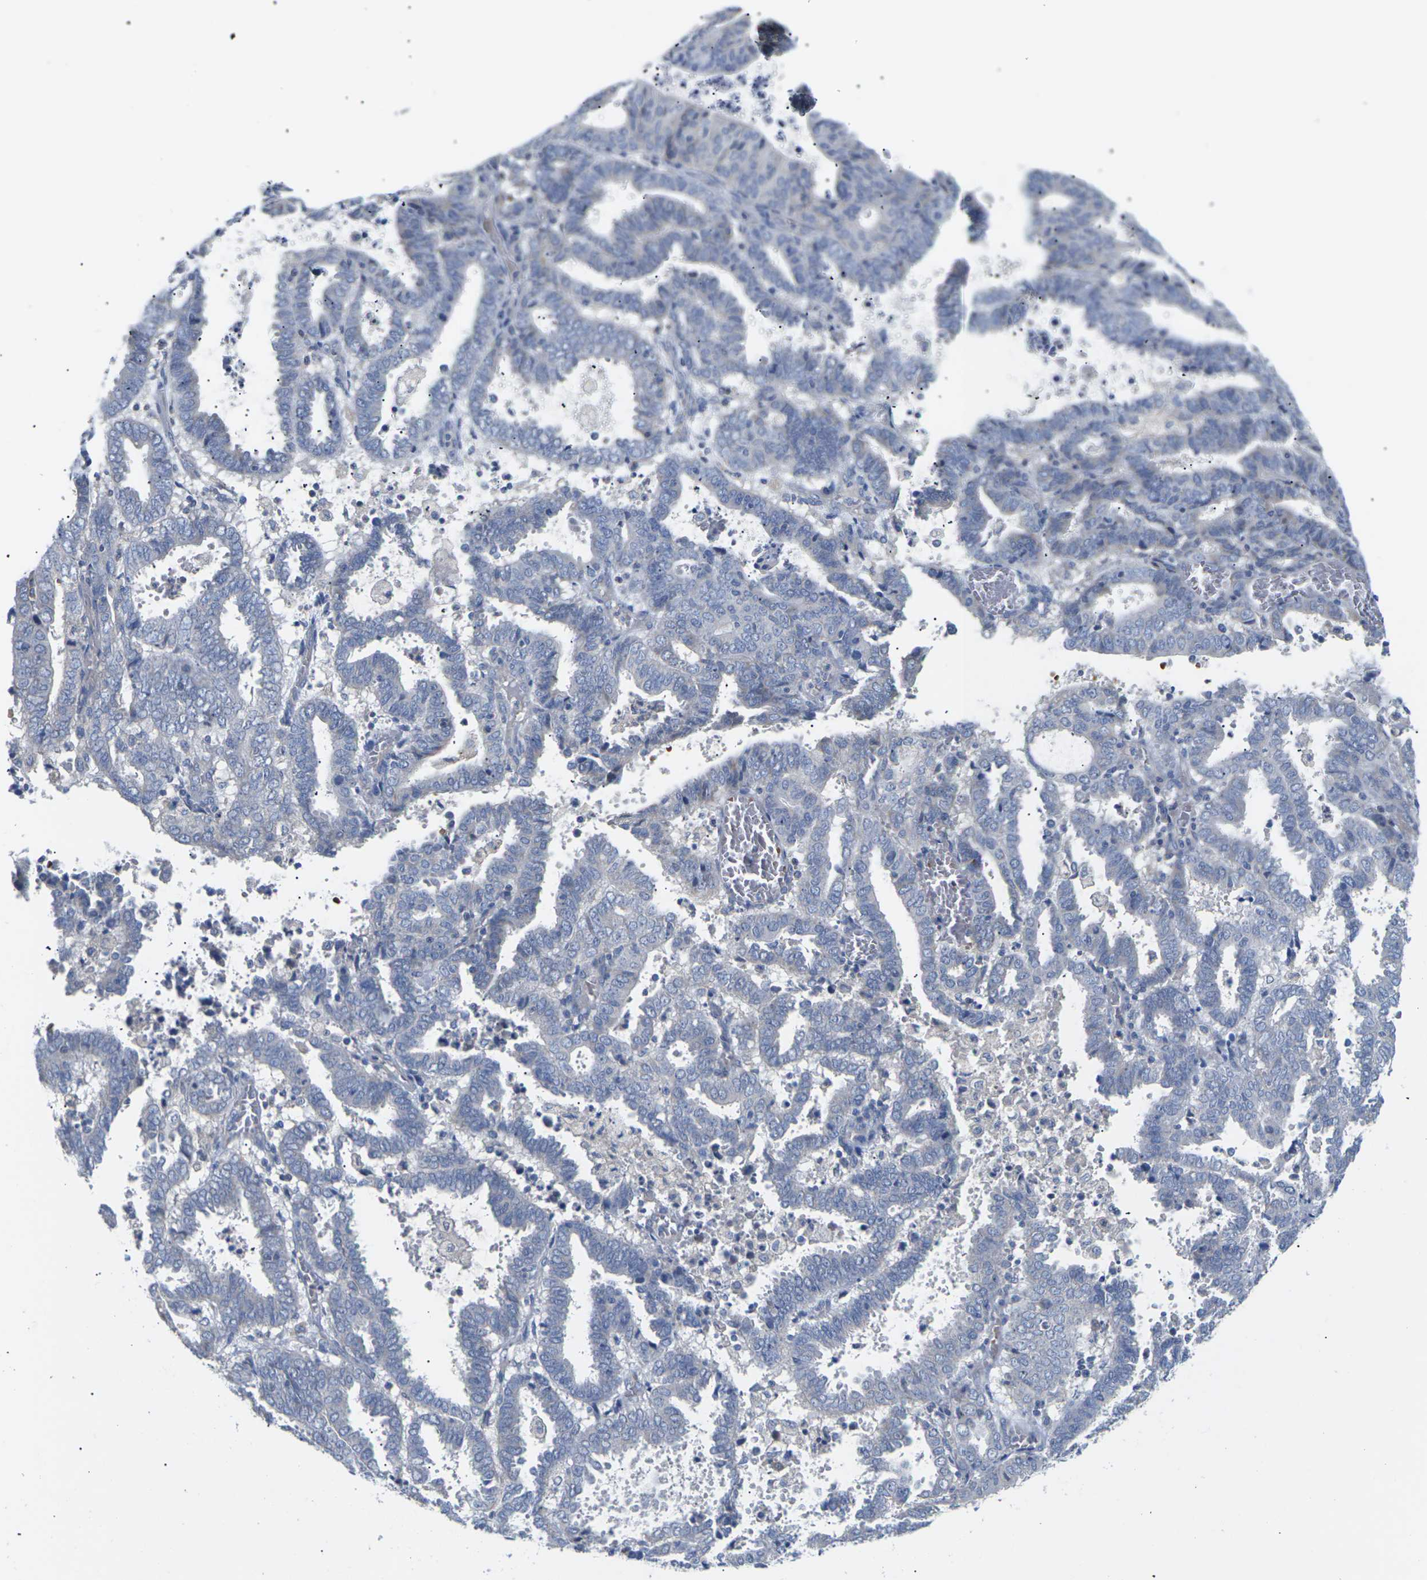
{"staining": {"intensity": "moderate", "quantity": "<25%", "location": "cytoplasmic/membranous"}, "tissue": "endometrial cancer", "cell_type": "Tumor cells", "image_type": "cancer", "snomed": [{"axis": "morphology", "description": "Adenocarcinoma, NOS"}, {"axis": "topography", "description": "Uterus"}], "caption": "Immunohistochemical staining of human endometrial adenocarcinoma reveals moderate cytoplasmic/membranous protein positivity in about <25% of tumor cells.", "gene": "TMCO4", "patient": {"sex": "female", "age": 83}}